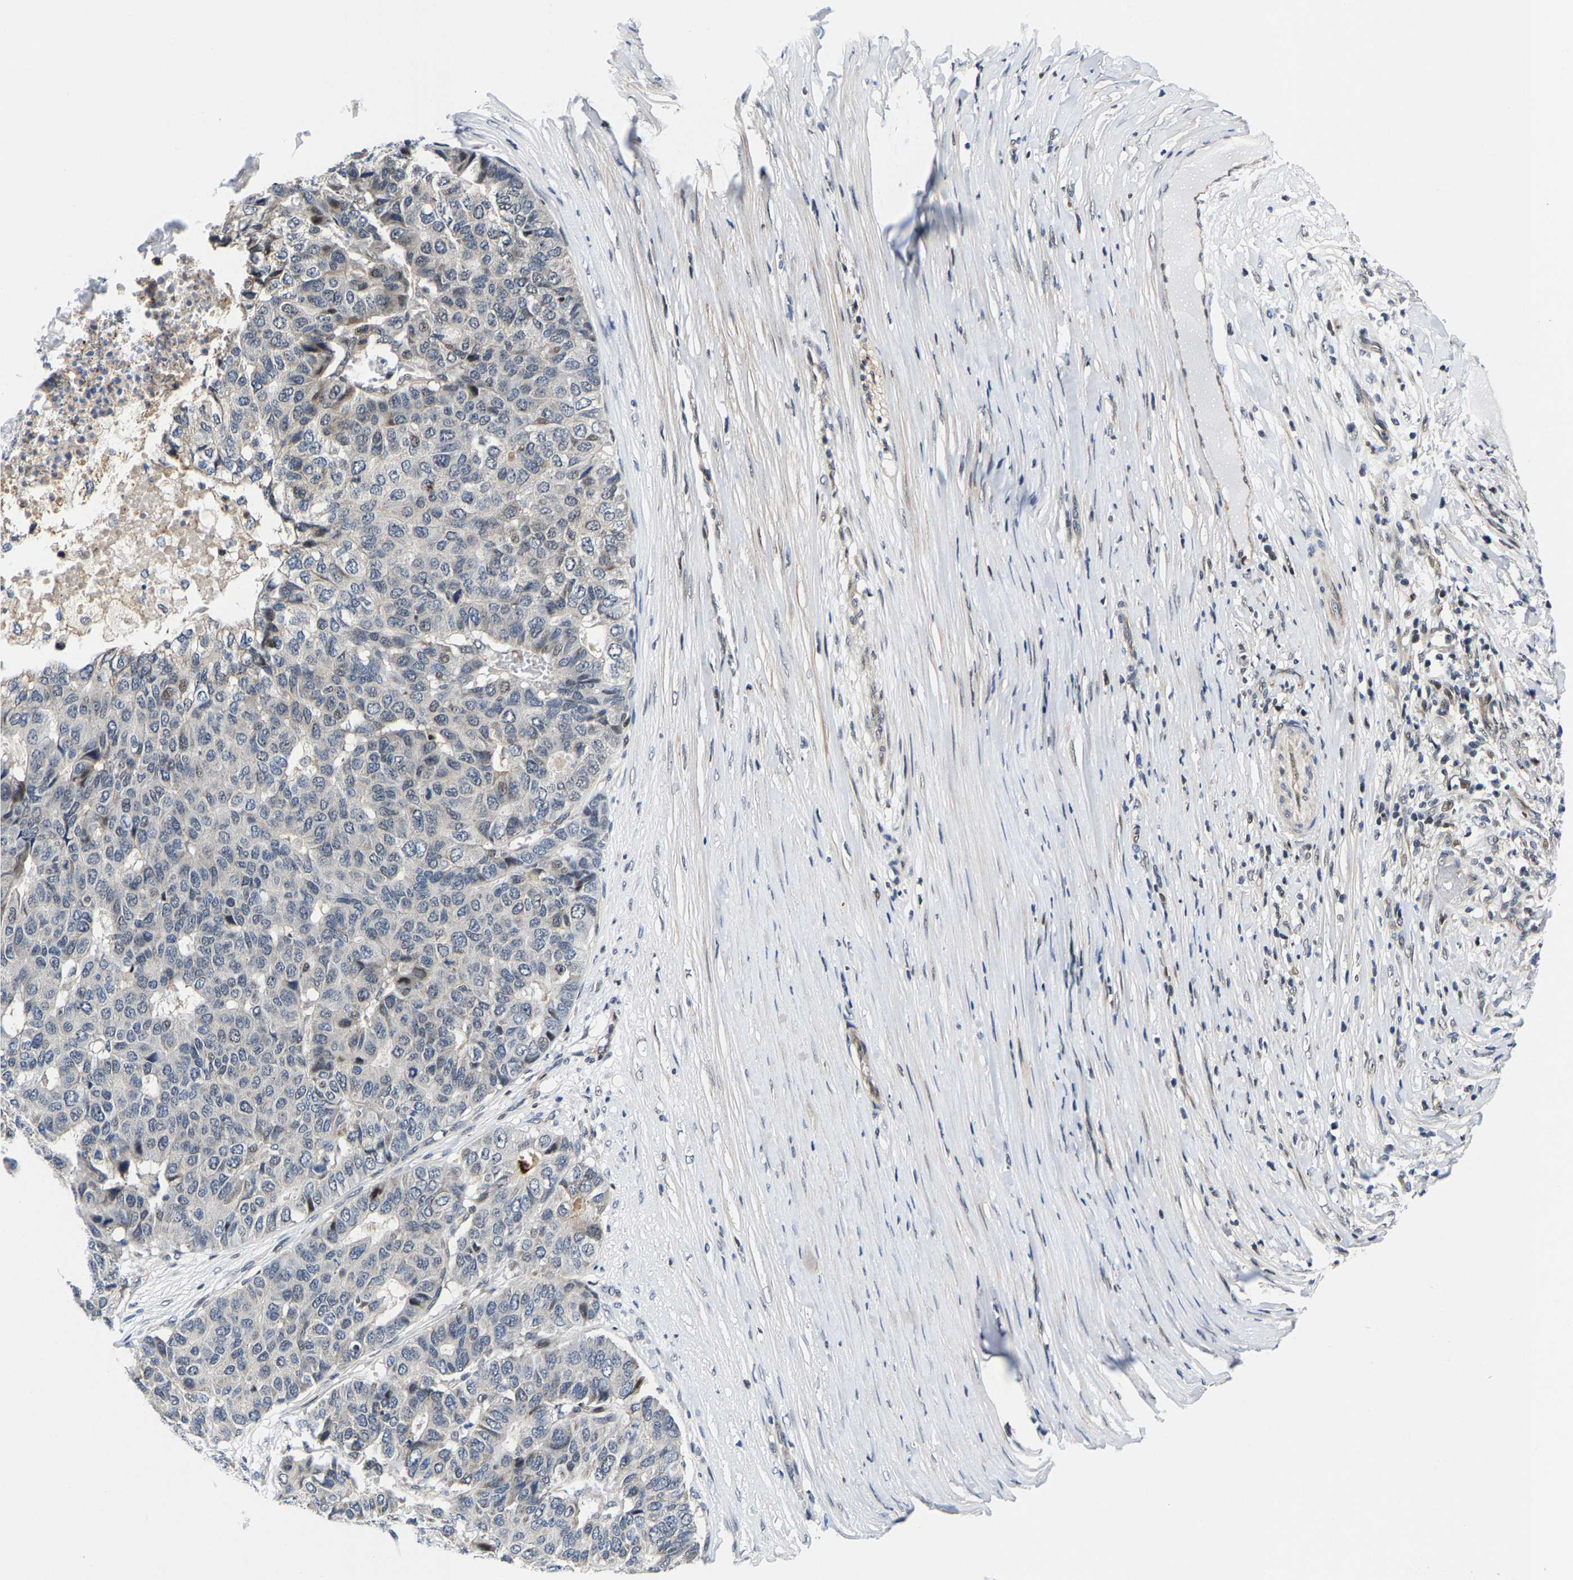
{"staining": {"intensity": "negative", "quantity": "none", "location": "none"}, "tissue": "pancreatic cancer", "cell_type": "Tumor cells", "image_type": "cancer", "snomed": [{"axis": "morphology", "description": "Adenocarcinoma, NOS"}, {"axis": "topography", "description": "Pancreas"}], "caption": "Image shows no significant protein staining in tumor cells of adenocarcinoma (pancreatic).", "gene": "GTPBP10", "patient": {"sex": "male", "age": 50}}